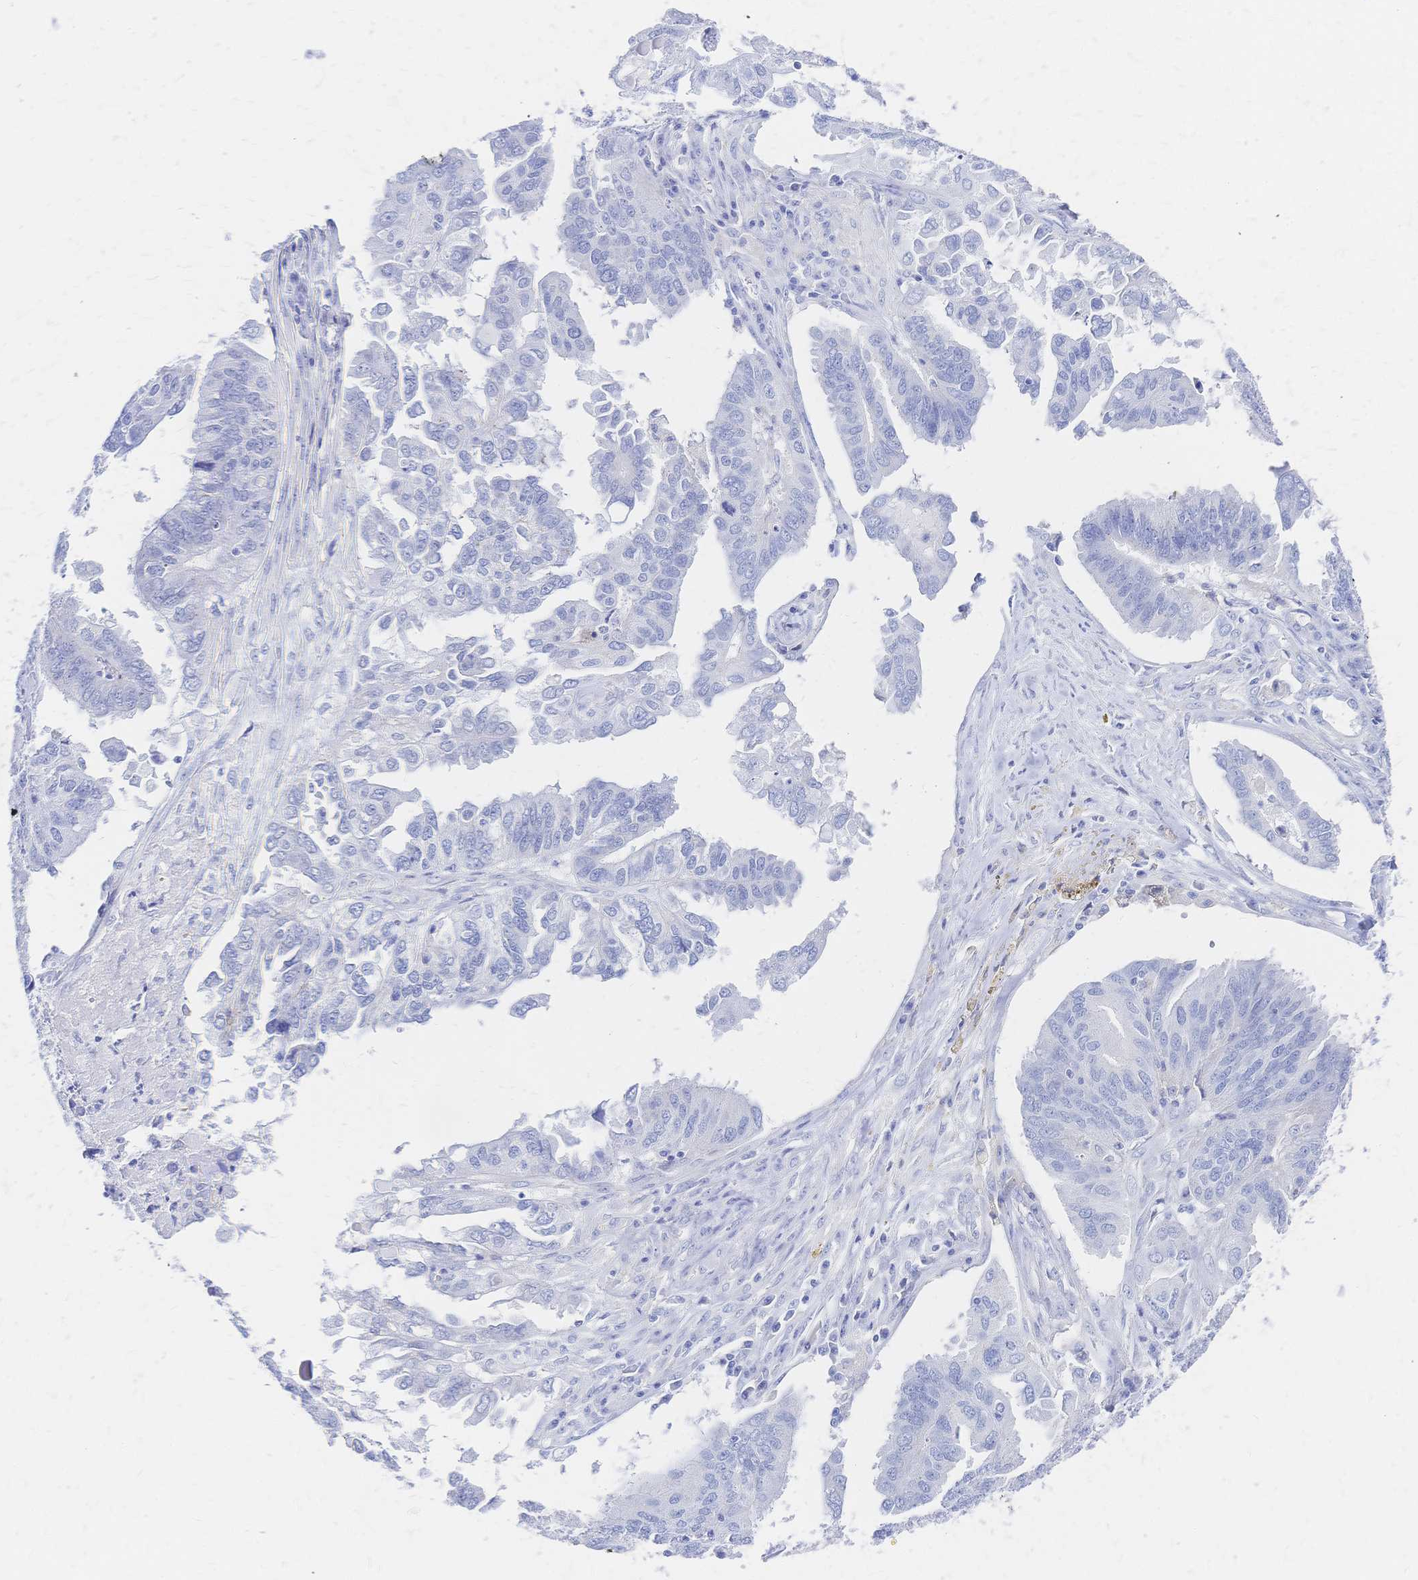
{"staining": {"intensity": "negative", "quantity": "none", "location": "none"}, "tissue": "ovarian cancer", "cell_type": "Tumor cells", "image_type": "cancer", "snomed": [{"axis": "morphology", "description": "Cystadenocarcinoma, serous, NOS"}, {"axis": "topography", "description": "Ovary"}], "caption": "This is a image of immunohistochemistry (IHC) staining of serous cystadenocarcinoma (ovarian), which shows no positivity in tumor cells.", "gene": "SLC5A1", "patient": {"sex": "female", "age": 79}}